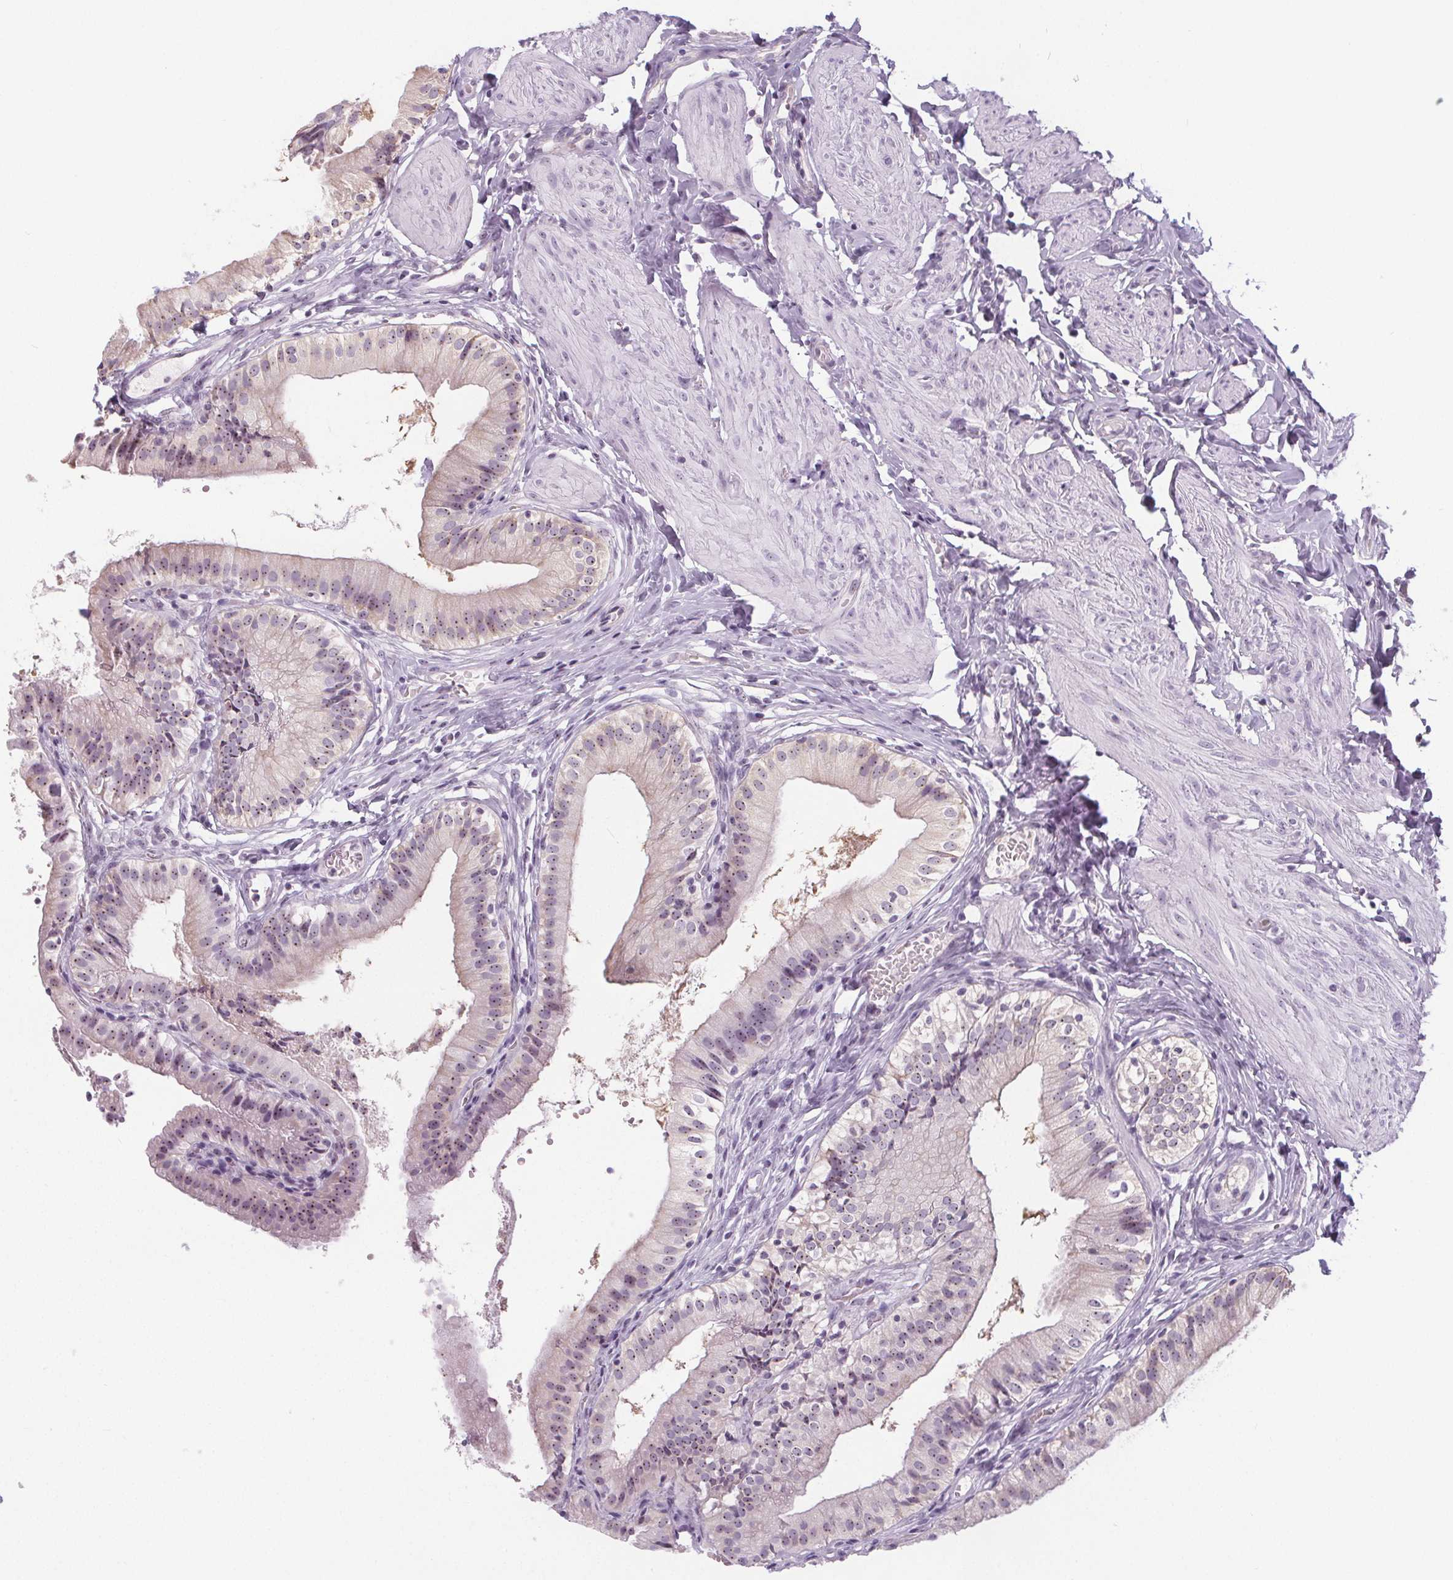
{"staining": {"intensity": "moderate", "quantity": ">75%", "location": "cytoplasmic/membranous,nuclear"}, "tissue": "gallbladder", "cell_type": "Glandular cells", "image_type": "normal", "snomed": [{"axis": "morphology", "description": "Normal tissue, NOS"}, {"axis": "topography", "description": "Gallbladder"}], "caption": "IHC of unremarkable human gallbladder displays medium levels of moderate cytoplasmic/membranous,nuclear expression in about >75% of glandular cells.", "gene": "NOLC1", "patient": {"sex": "female", "age": 47}}